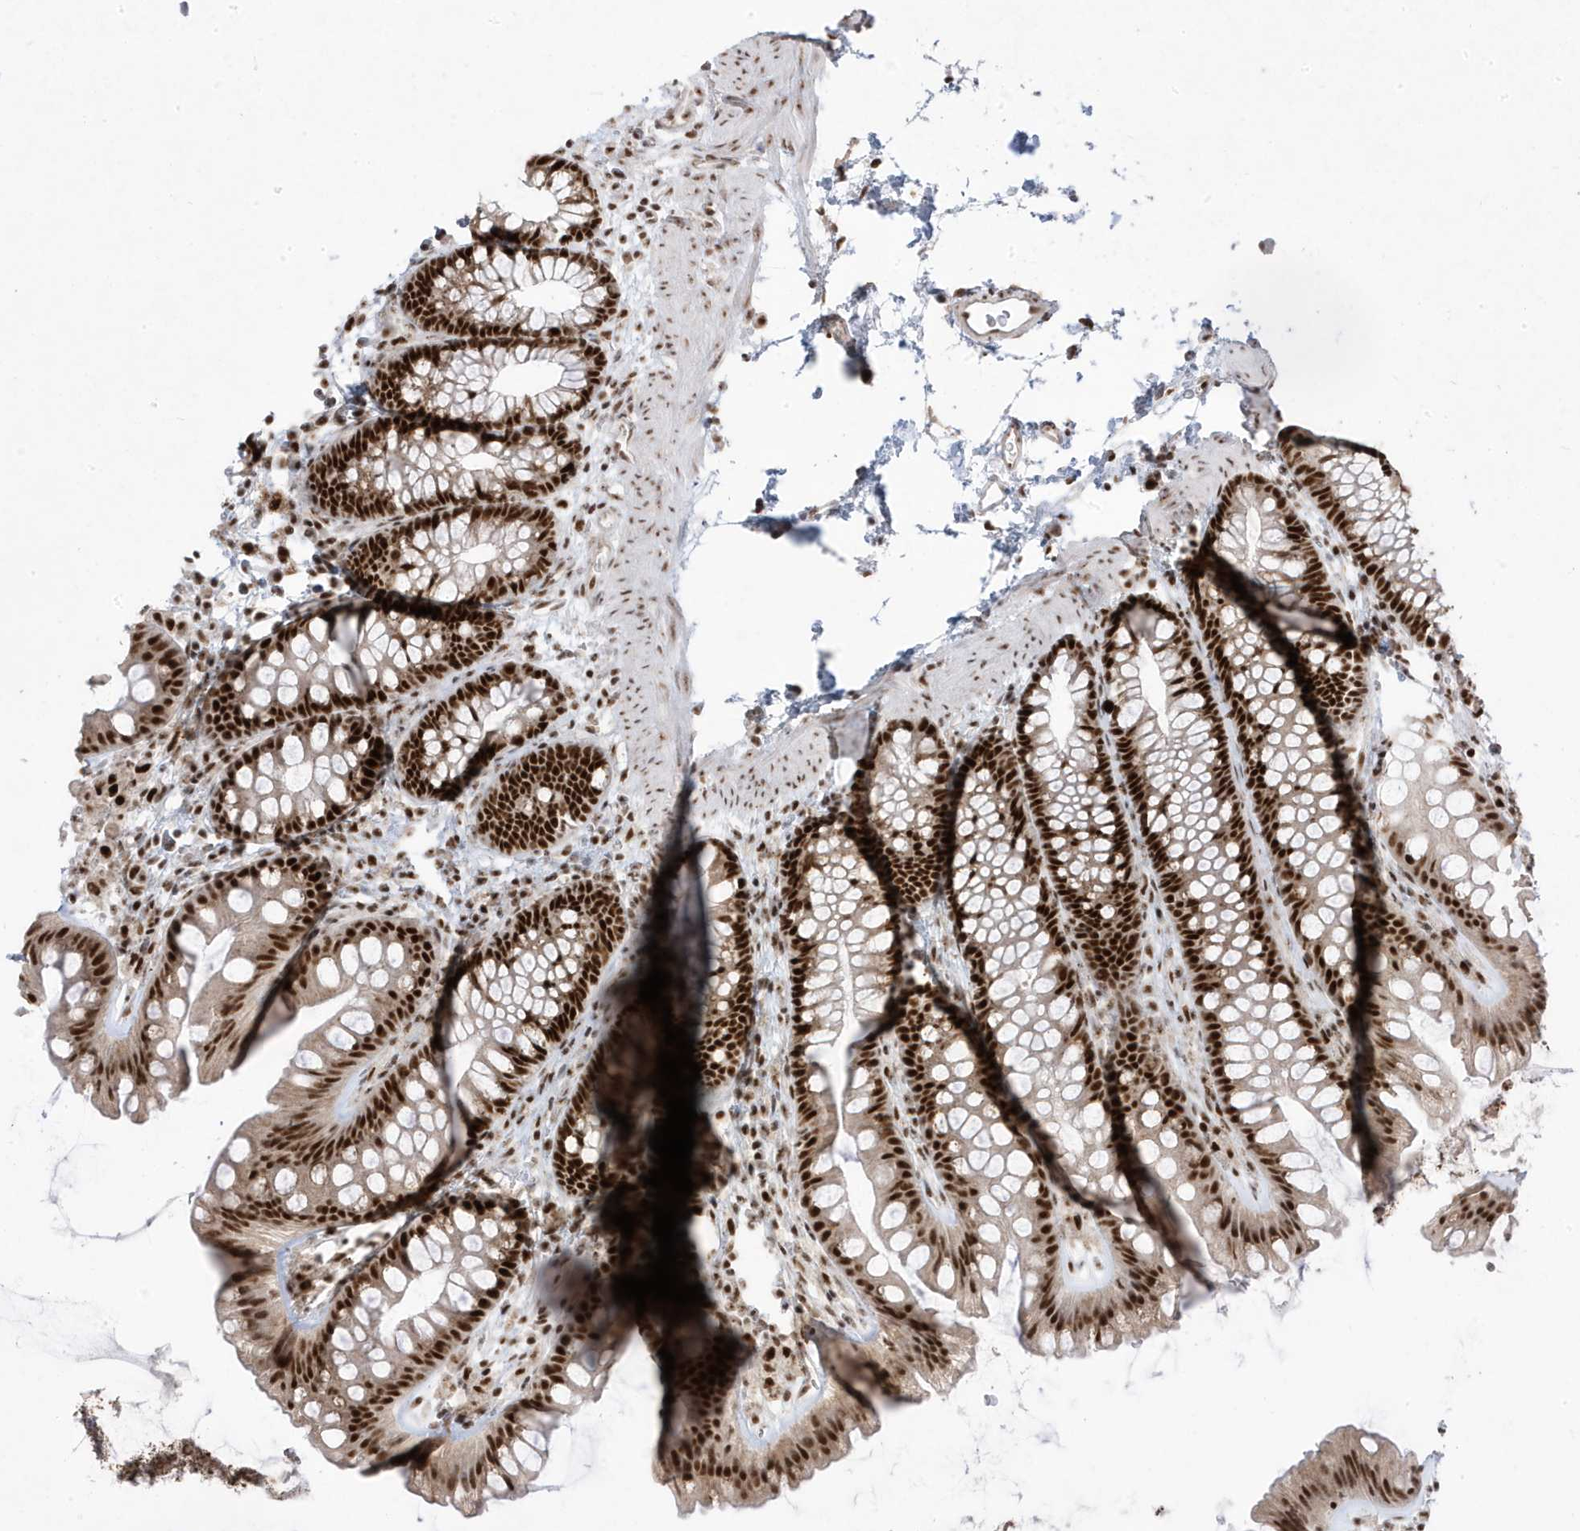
{"staining": {"intensity": "moderate", "quantity": ">75%", "location": "nuclear"}, "tissue": "colon", "cell_type": "Endothelial cells", "image_type": "normal", "snomed": [{"axis": "morphology", "description": "Normal tissue, NOS"}, {"axis": "topography", "description": "Colon"}], "caption": "Immunohistochemical staining of unremarkable colon displays >75% levels of moderate nuclear protein expression in approximately >75% of endothelial cells.", "gene": "MTREX", "patient": {"sex": "female", "age": 62}}